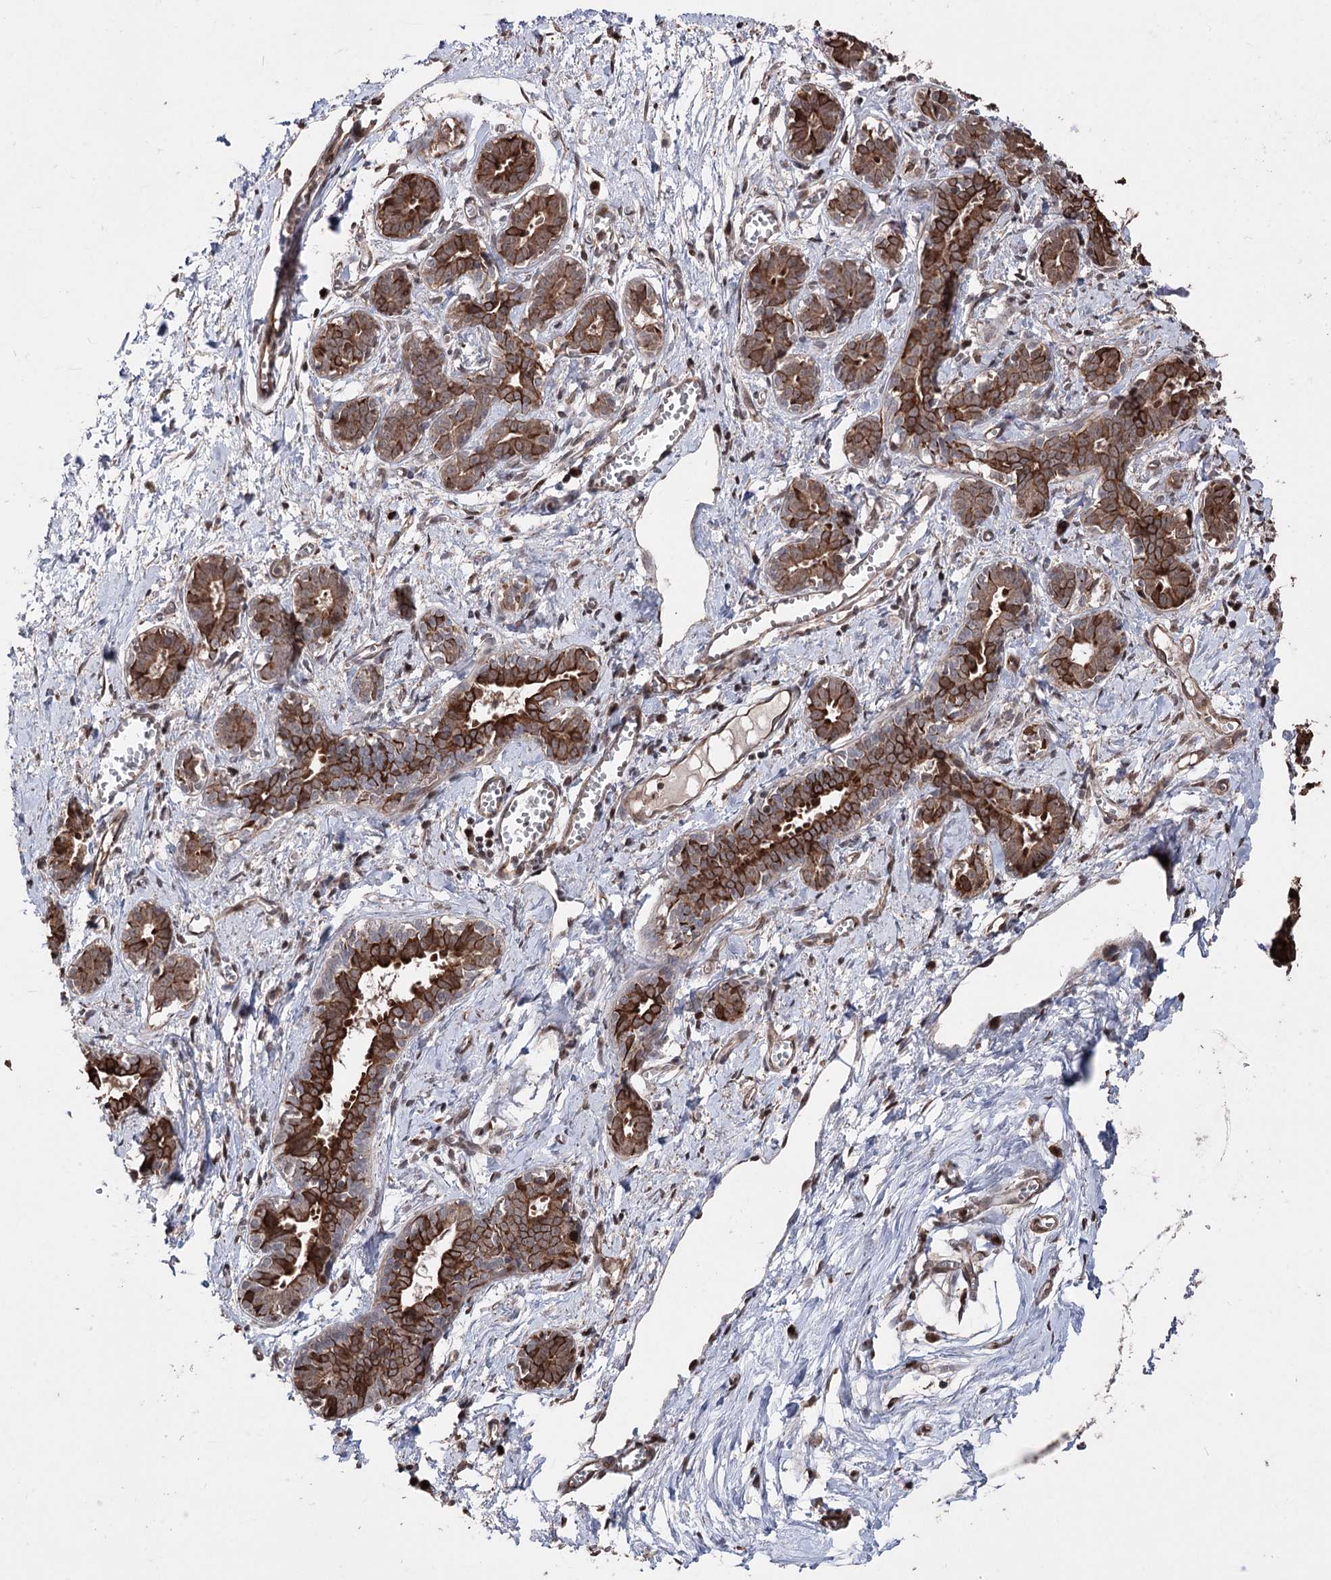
{"staining": {"intensity": "weak", "quantity": "25%-75%", "location": "cytoplasmic/membranous"}, "tissue": "breast", "cell_type": "Adipocytes", "image_type": "normal", "snomed": [{"axis": "morphology", "description": "Normal tissue, NOS"}, {"axis": "topography", "description": "Breast"}], "caption": "Brown immunohistochemical staining in benign breast displays weak cytoplasmic/membranous staining in about 25%-75% of adipocytes. The staining was performed using DAB (3,3'-diaminobenzidine), with brown indicating positive protein expression. Nuclei are stained blue with hematoxylin.", "gene": "CPNE8", "patient": {"sex": "female", "age": 27}}